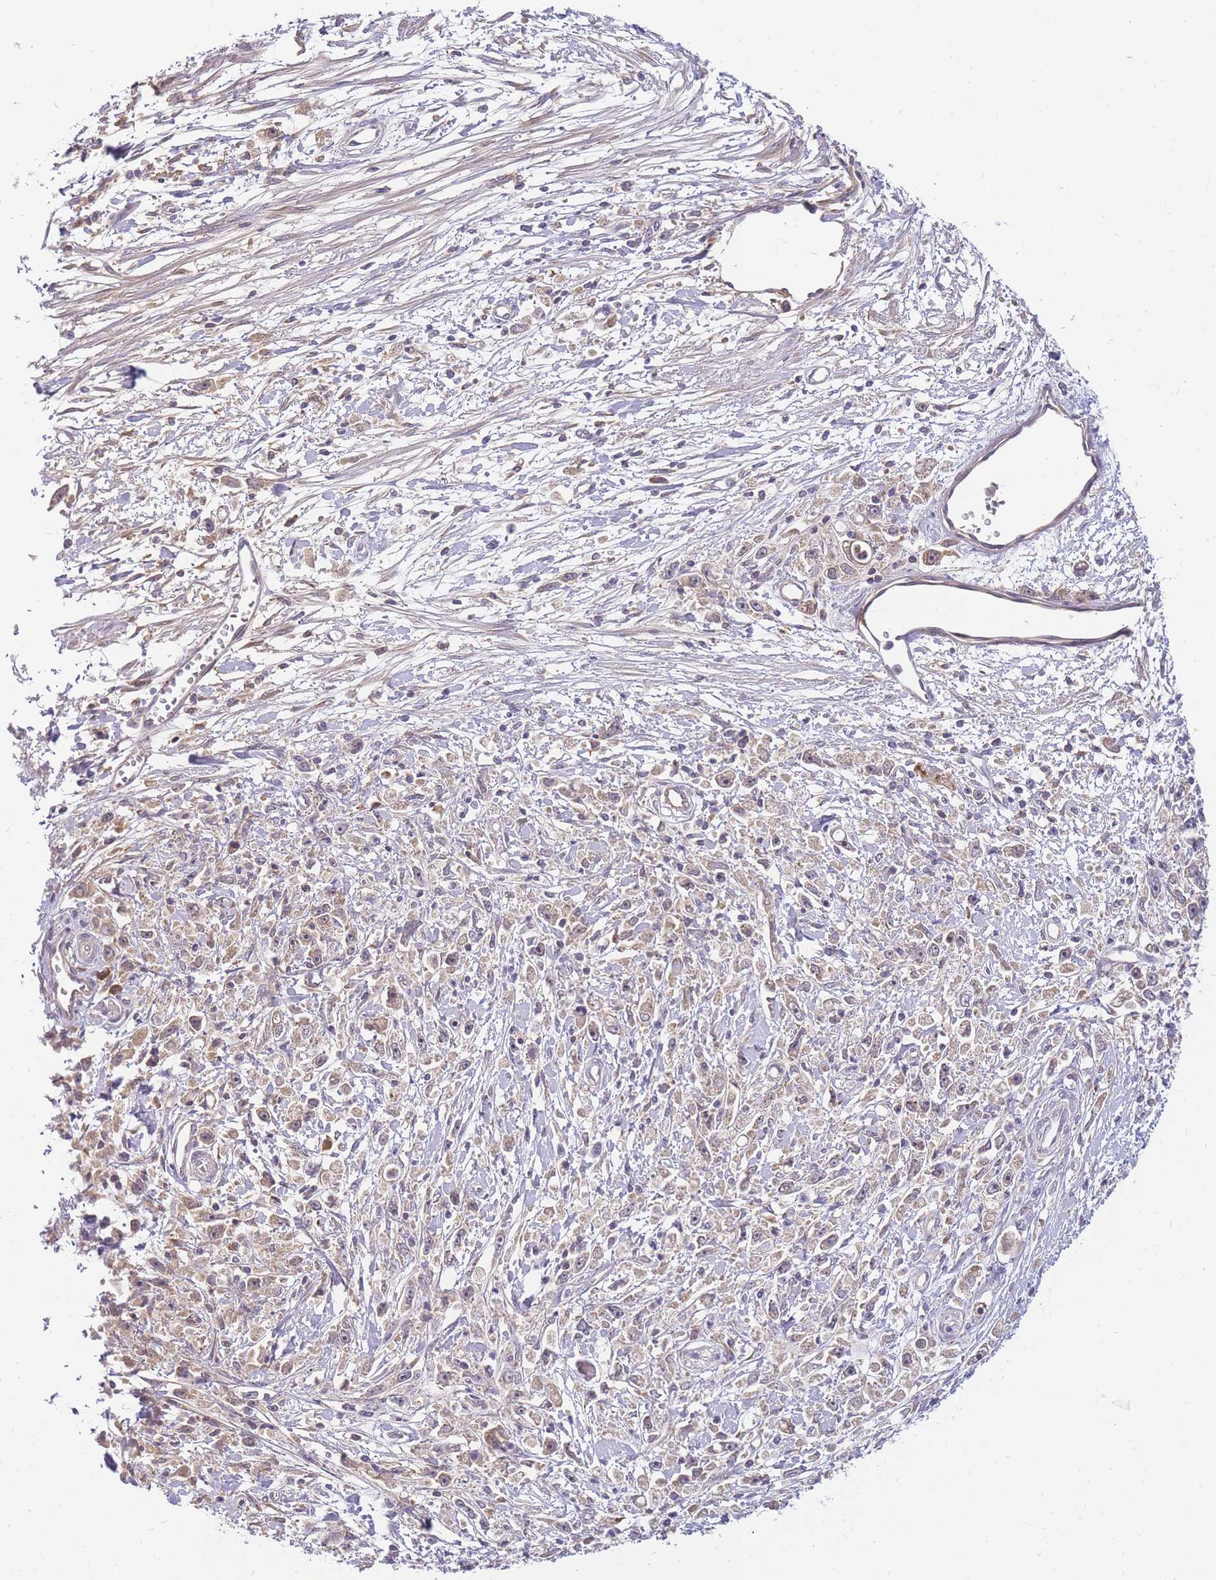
{"staining": {"intensity": "weak", "quantity": "25%-75%", "location": "cytoplasmic/membranous"}, "tissue": "stomach cancer", "cell_type": "Tumor cells", "image_type": "cancer", "snomed": [{"axis": "morphology", "description": "Adenocarcinoma, NOS"}, {"axis": "topography", "description": "Stomach"}], "caption": "Protein analysis of adenocarcinoma (stomach) tissue demonstrates weak cytoplasmic/membranous staining in about 25%-75% of tumor cells.", "gene": "ZNF577", "patient": {"sex": "female", "age": 59}}